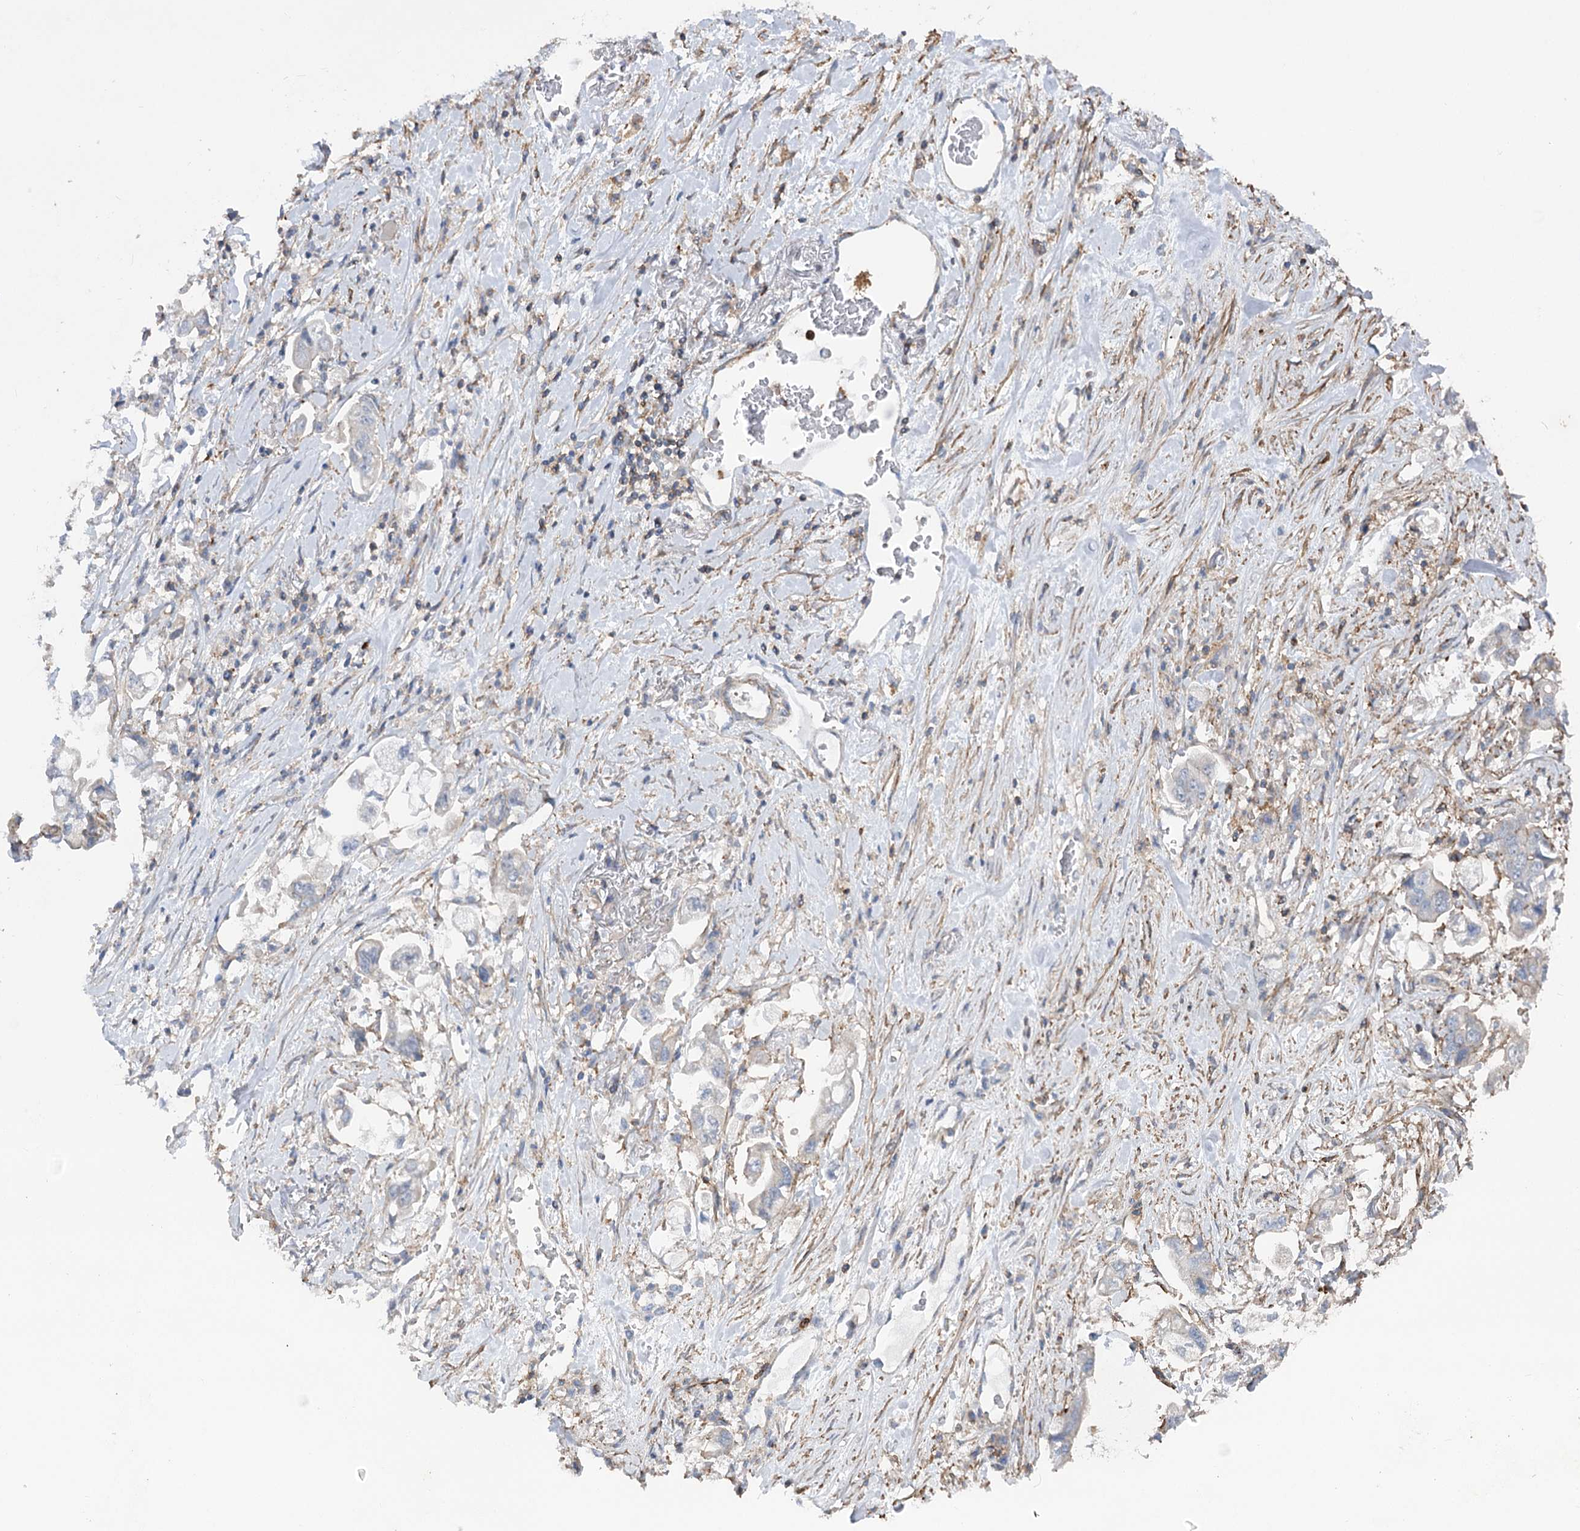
{"staining": {"intensity": "negative", "quantity": "none", "location": "none"}, "tissue": "stomach cancer", "cell_type": "Tumor cells", "image_type": "cancer", "snomed": [{"axis": "morphology", "description": "Adenocarcinoma, NOS"}, {"axis": "topography", "description": "Stomach"}], "caption": "This is an immunohistochemistry (IHC) micrograph of adenocarcinoma (stomach). There is no expression in tumor cells.", "gene": "LARP1B", "patient": {"sex": "male", "age": 62}}